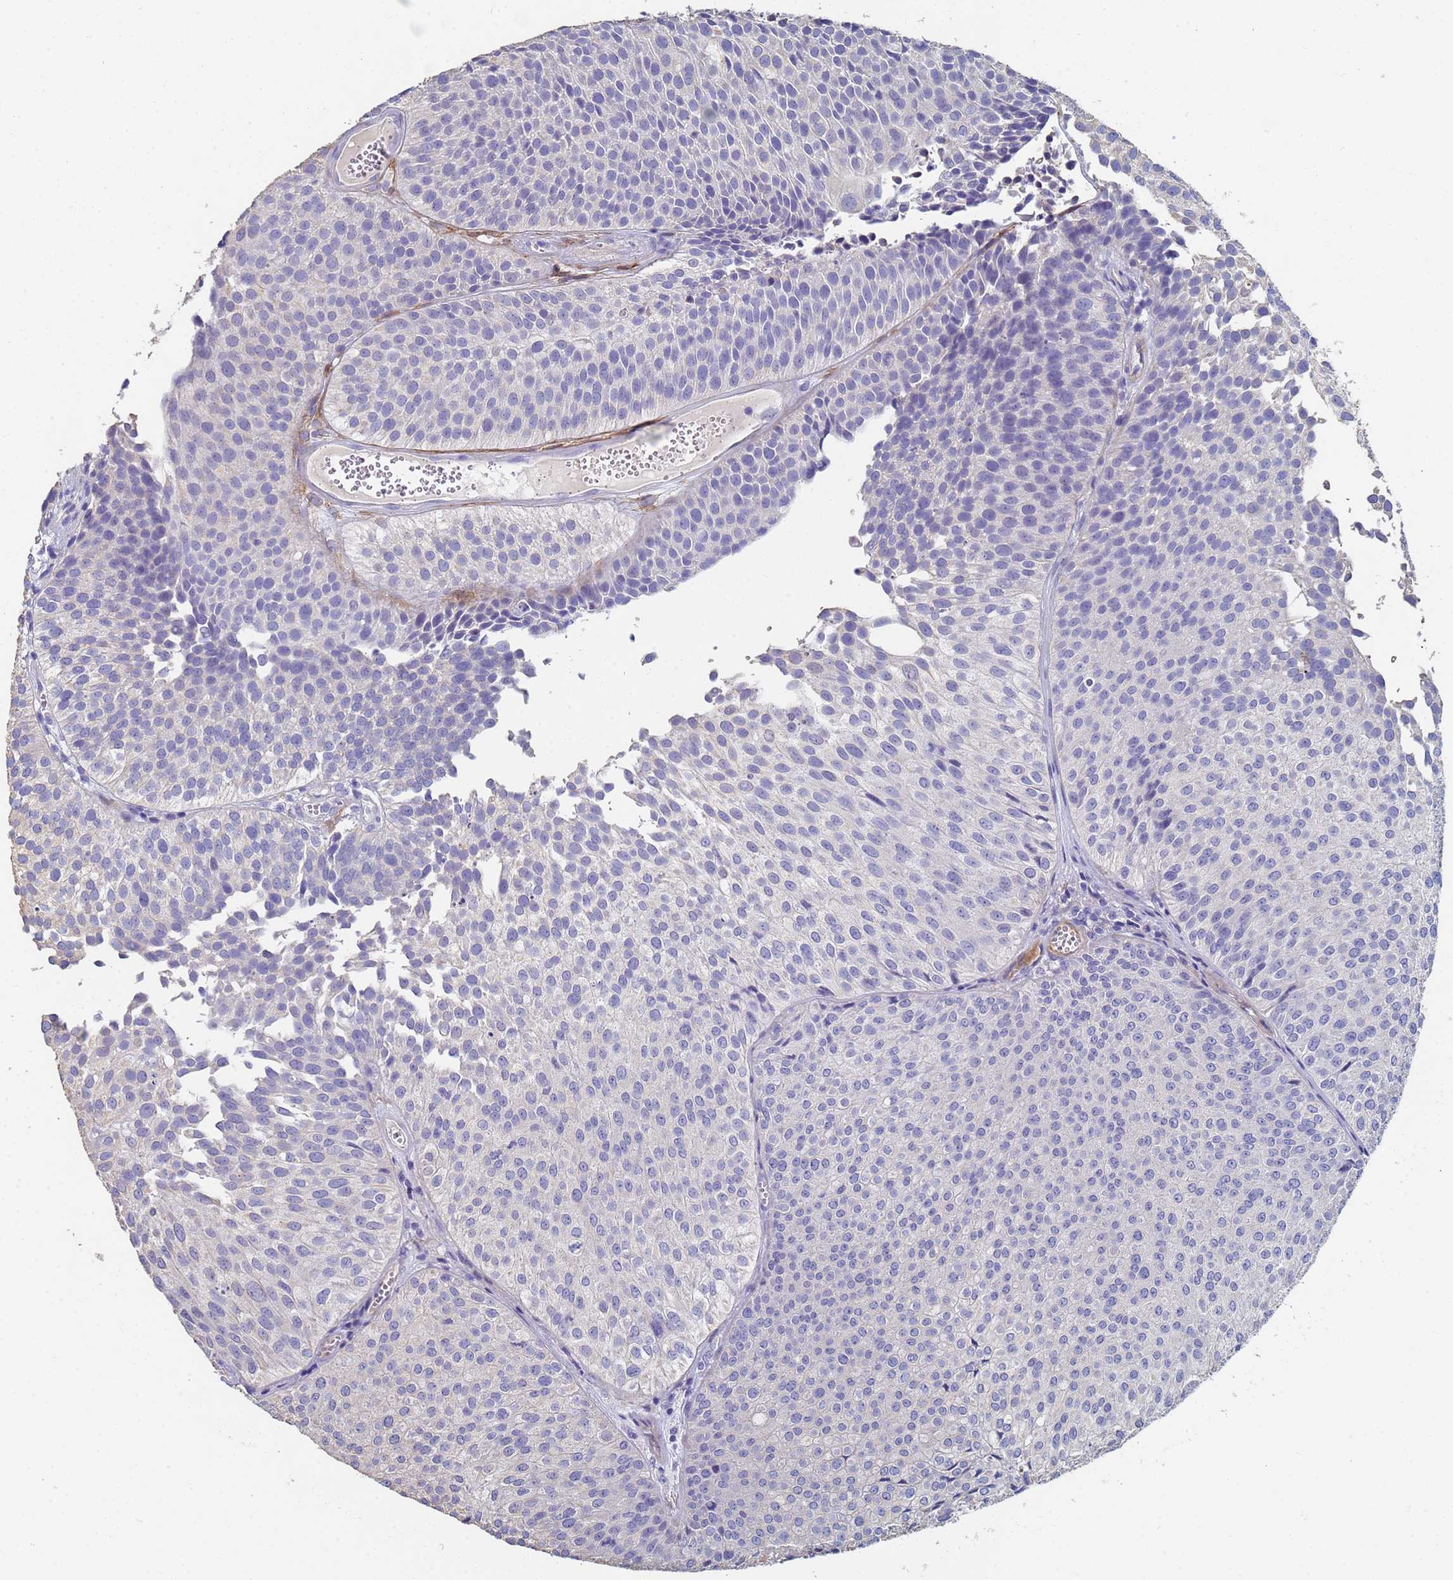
{"staining": {"intensity": "negative", "quantity": "none", "location": "none"}, "tissue": "urothelial cancer", "cell_type": "Tumor cells", "image_type": "cancer", "snomed": [{"axis": "morphology", "description": "Urothelial carcinoma, Low grade"}, {"axis": "topography", "description": "Urinary bladder"}], "caption": "High magnification brightfield microscopy of urothelial cancer stained with DAB (3,3'-diaminobenzidine) (brown) and counterstained with hematoxylin (blue): tumor cells show no significant staining.", "gene": "ABCA8", "patient": {"sex": "male", "age": 84}}